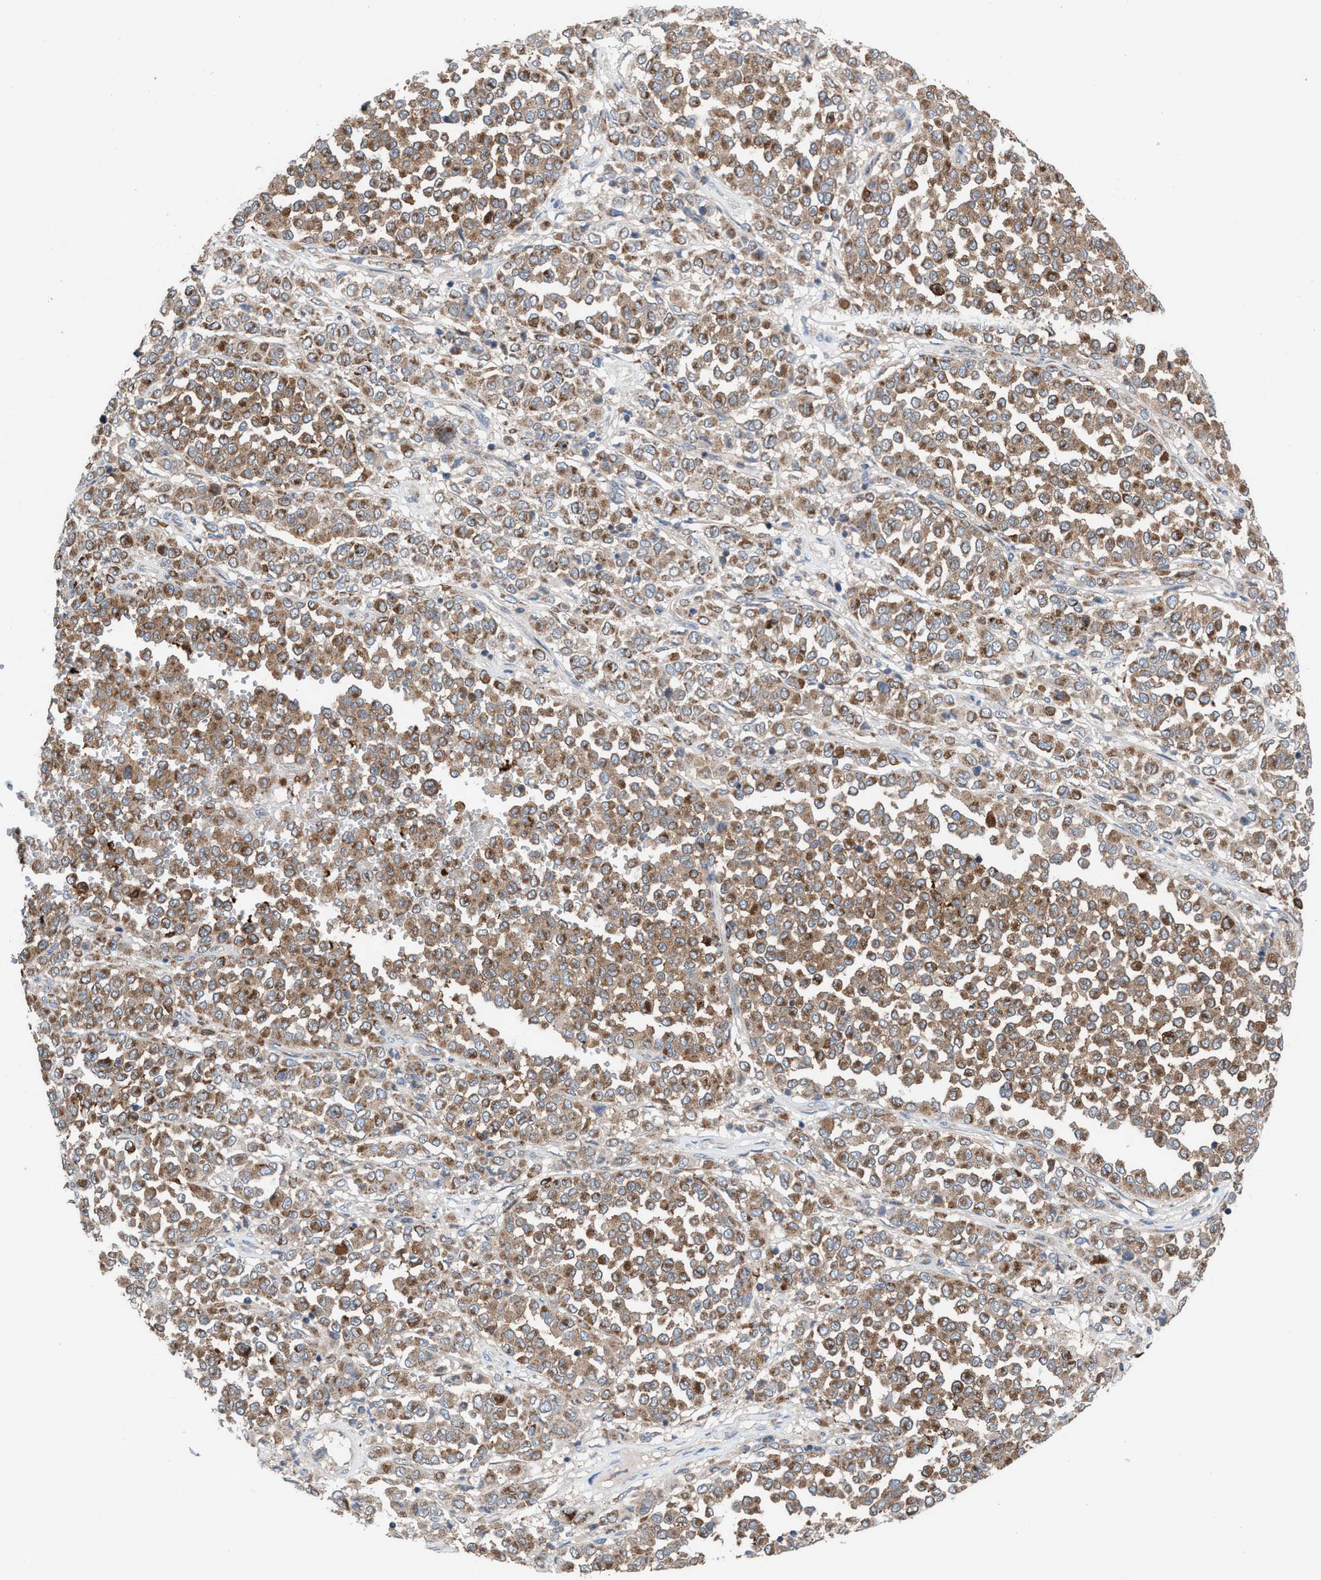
{"staining": {"intensity": "moderate", "quantity": ">75%", "location": "cytoplasmic/membranous"}, "tissue": "melanoma", "cell_type": "Tumor cells", "image_type": "cancer", "snomed": [{"axis": "morphology", "description": "Malignant melanoma, Metastatic site"}, {"axis": "topography", "description": "Pancreas"}], "caption": "The photomicrograph displays staining of malignant melanoma (metastatic site), revealing moderate cytoplasmic/membranous protein expression (brown color) within tumor cells. (brown staining indicates protein expression, while blue staining denotes nuclei).", "gene": "MRM1", "patient": {"sex": "female", "age": 30}}